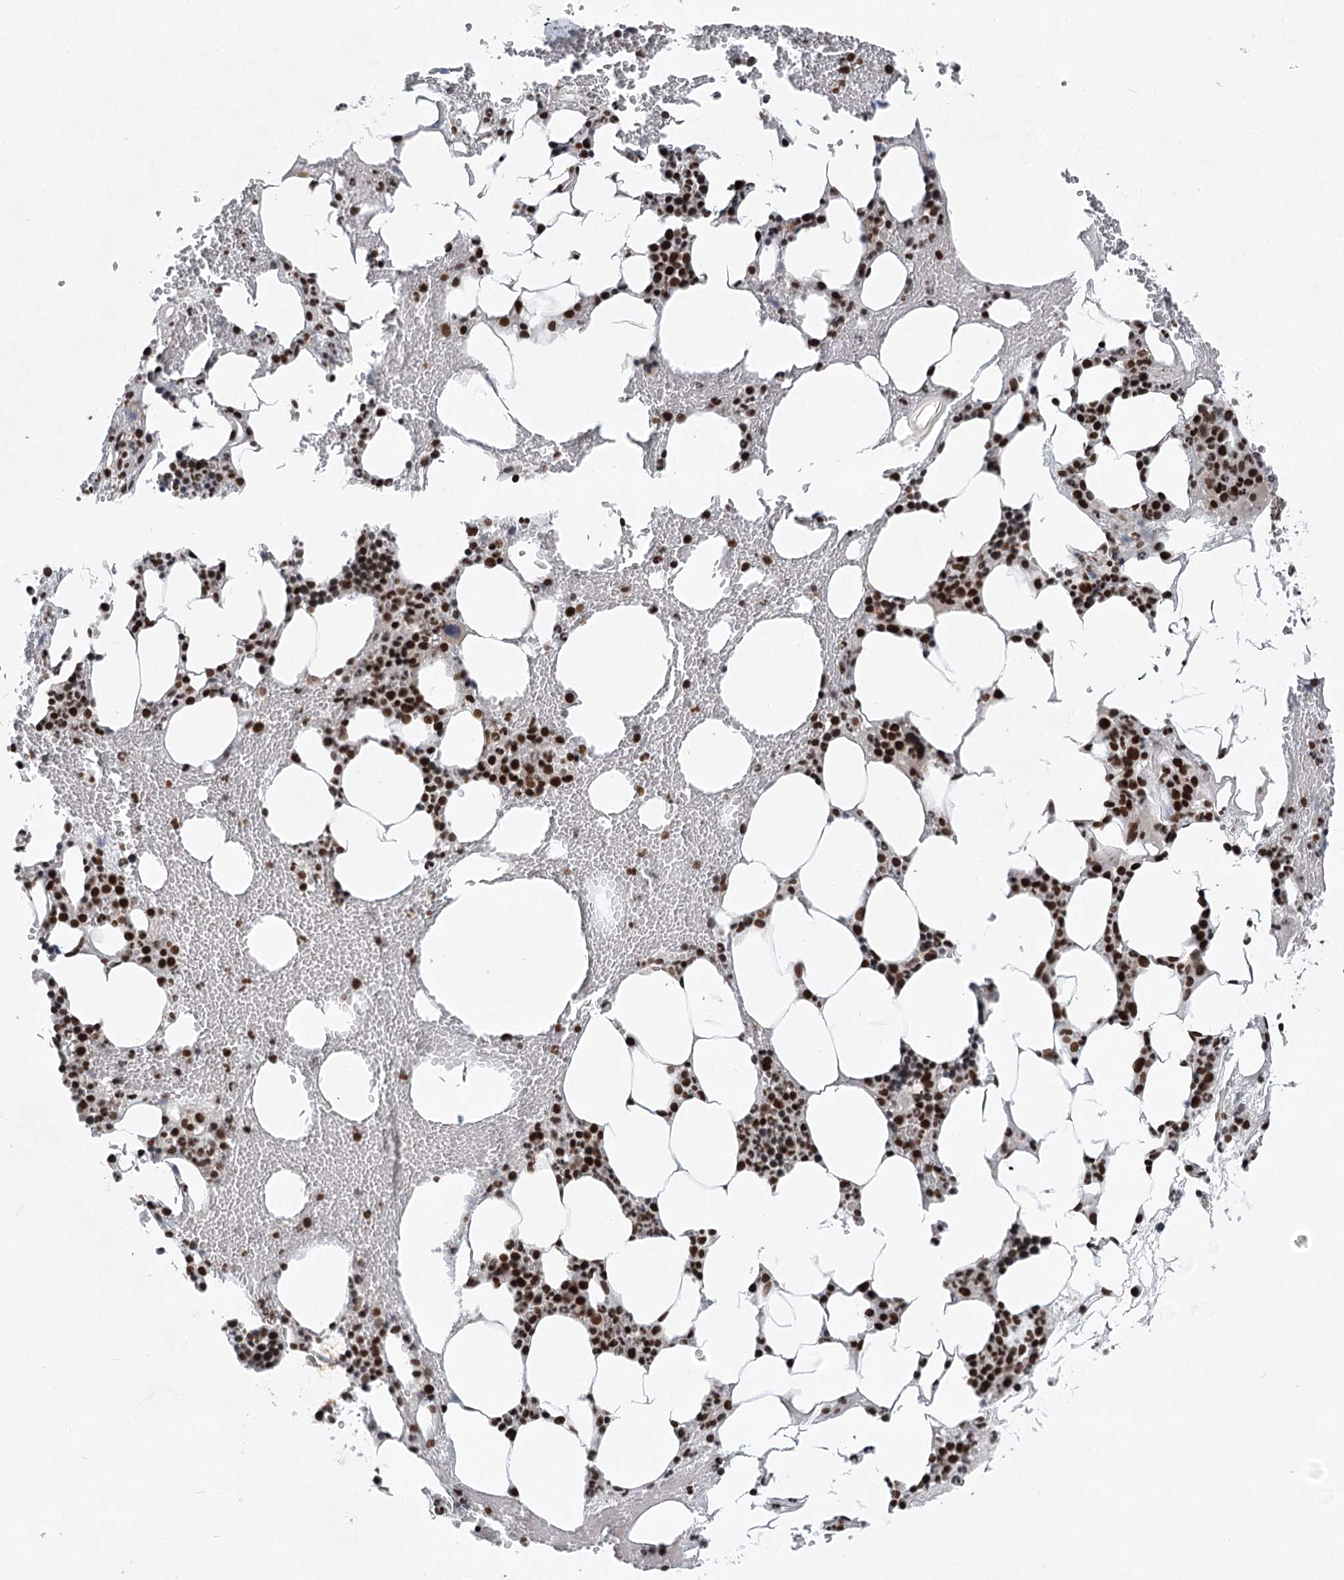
{"staining": {"intensity": "strong", "quantity": ">75%", "location": "nuclear"}, "tissue": "bone marrow", "cell_type": "Hematopoietic cells", "image_type": "normal", "snomed": [{"axis": "morphology", "description": "Normal tissue, NOS"}, {"axis": "morphology", "description": "Inflammation, NOS"}, {"axis": "topography", "description": "Bone marrow"}], "caption": "Brown immunohistochemical staining in benign human bone marrow reveals strong nuclear staining in approximately >75% of hematopoietic cells. The protein is stained brown, and the nuclei are stained in blue (DAB (3,3'-diaminobenzidine) IHC with brightfield microscopy, high magnification).", "gene": "CGGBP1", "patient": {"sex": "female", "age": 78}}